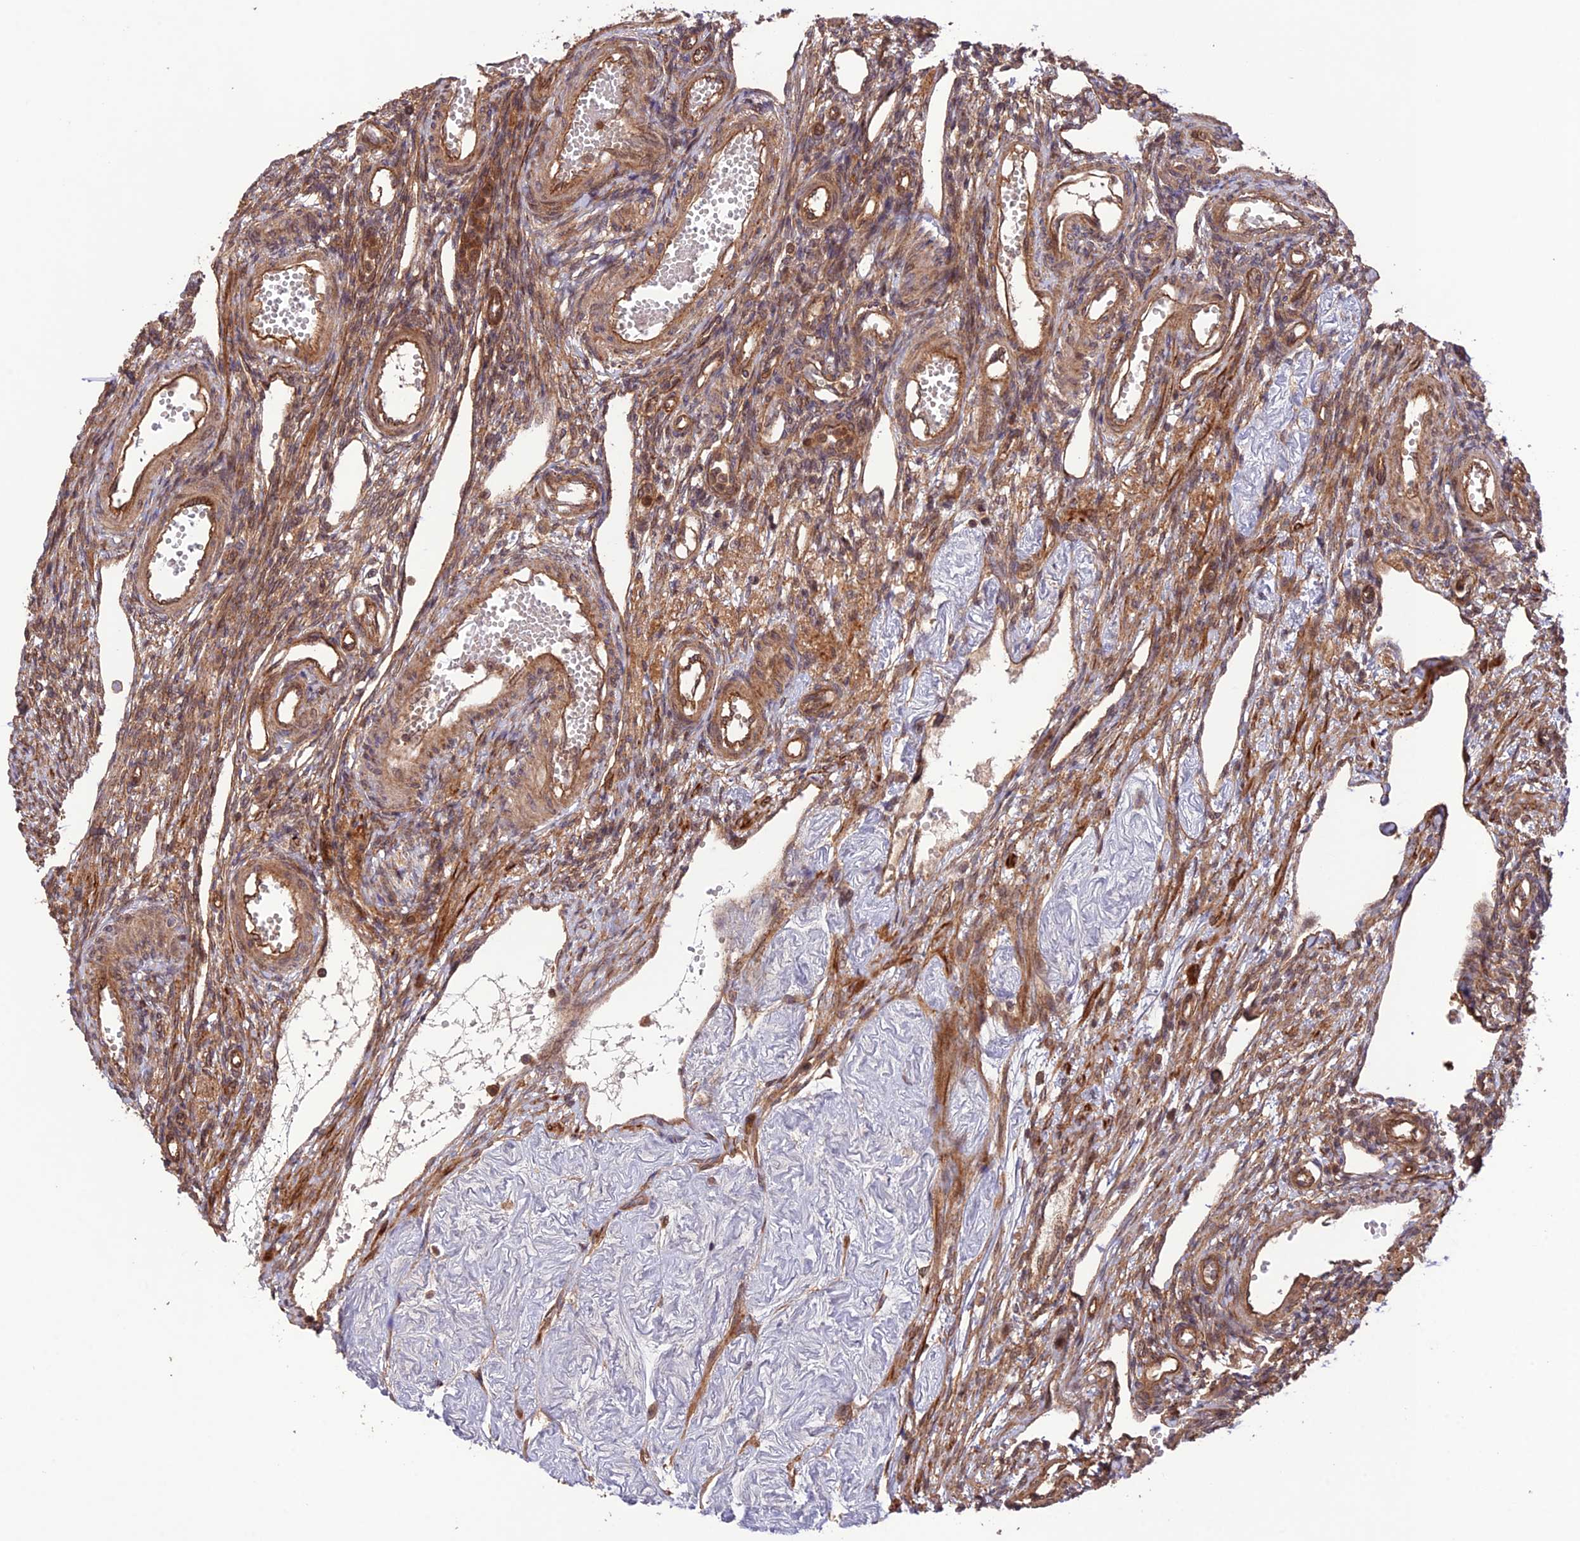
{"staining": {"intensity": "moderate", "quantity": ">75%", "location": "cytoplasmic/membranous"}, "tissue": "ovary", "cell_type": "Ovarian stroma cells", "image_type": "normal", "snomed": [{"axis": "morphology", "description": "Normal tissue, NOS"}, {"axis": "morphology", "description": "Cyst, NOS"}, {"axis": "topography", "description": "Ovary"}], "caption": "Immunohistochemistry (IHC) staining of normal ovary, which displays medium levels of moderate cytoplasmic/membranous positivity in approximately >75% of ovarian stroma cells indicating moderate cytoplasmic/membranous protein expression. The staining was performed using DAB (3,3'-diaminobenzidine) (brown) for protein detection and nuclei were counterstained in hematoxylin (blue).", "gene": "FCHSD1", "patient": {"sex": "female", "age": 33}}